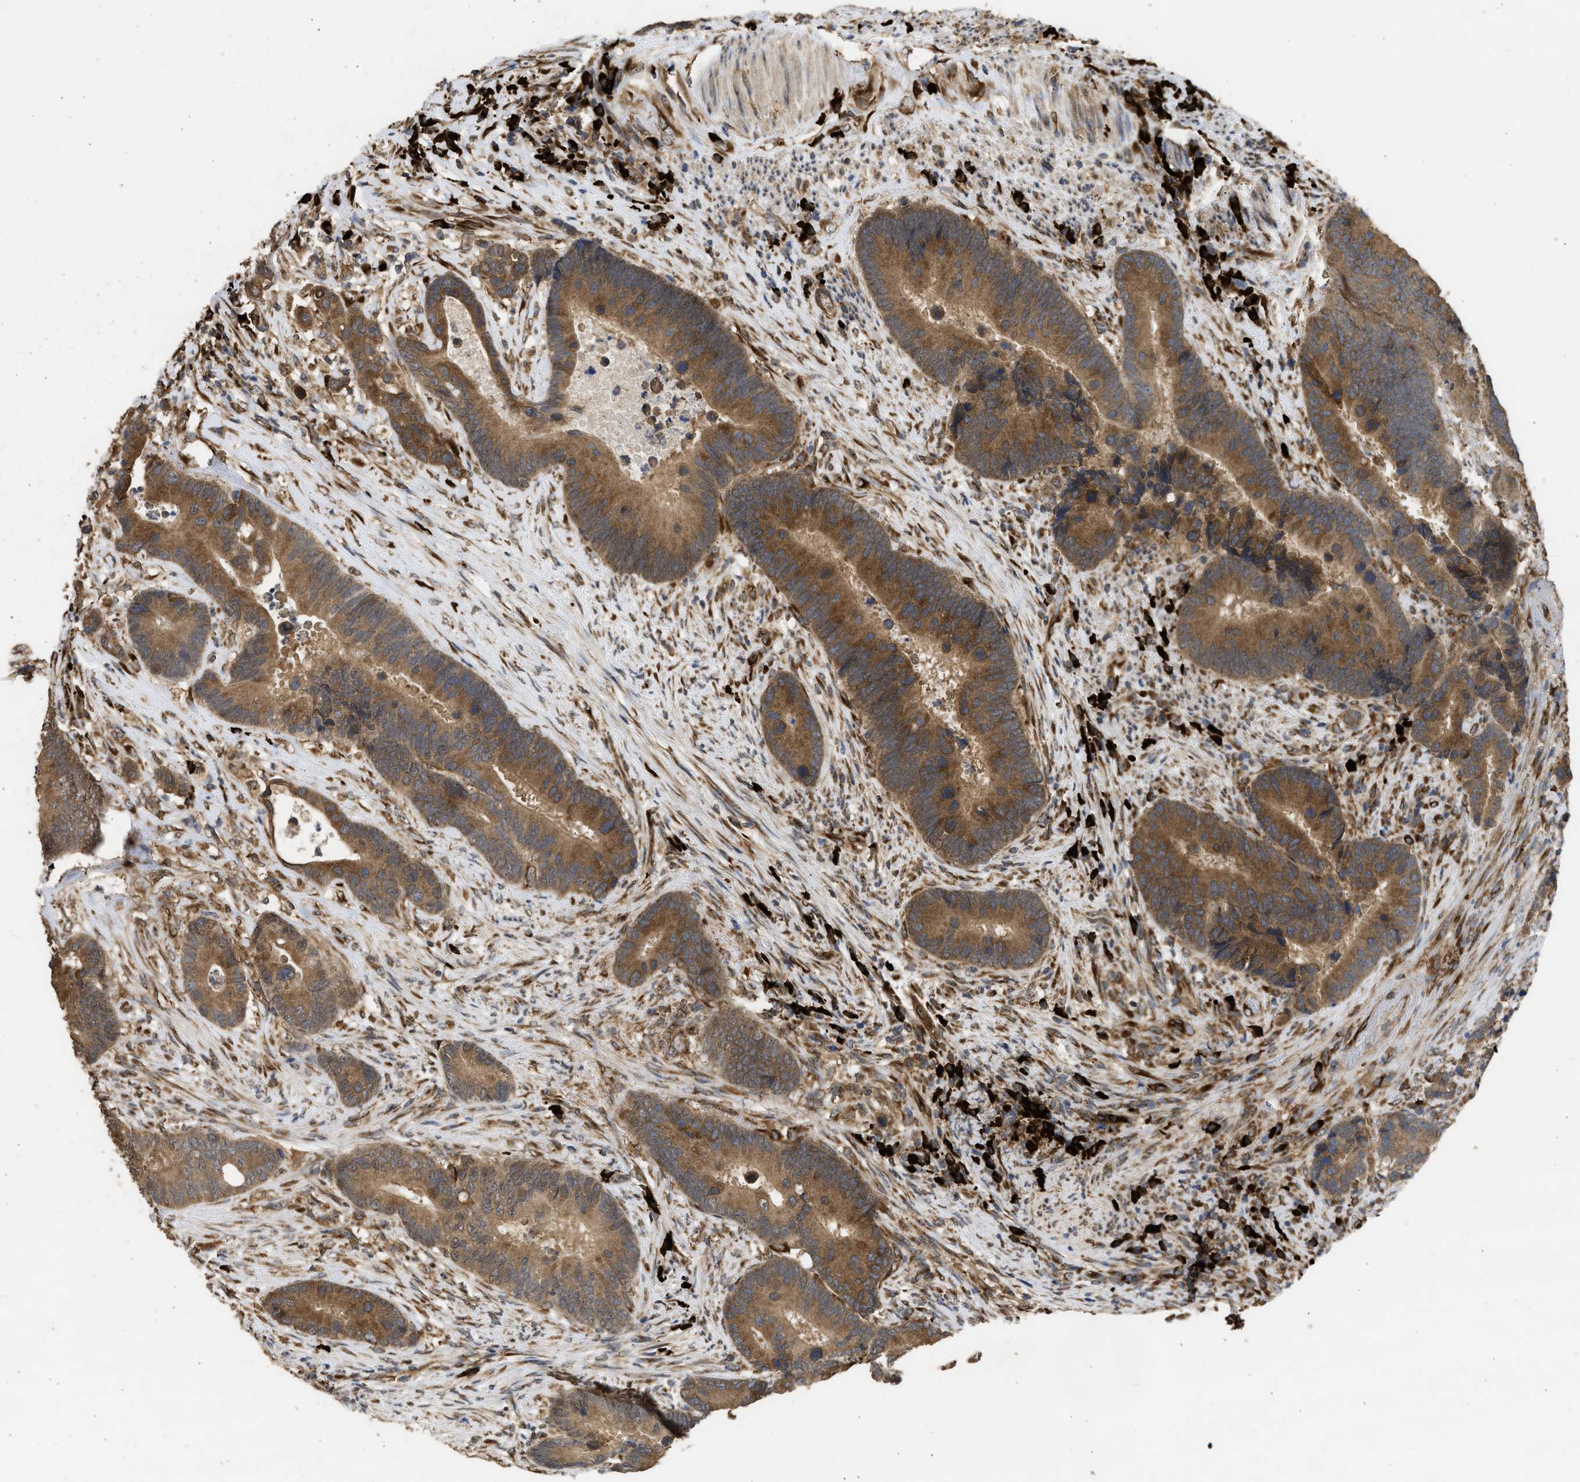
{"staining": {"intensity": "strong", "quantity": ">75%", "location": "cytoplasmic/membranous"}, "tissue": "colorectal cancer", "cell_type": "Tumor cells", "image_type": "cancer", "snomed": [{"axis": "morphology", "description": "Adenocarcinoma, NOS"}, {"axis": "topography", "description": "Rectum"}], "caption": "A high amount of strong cytoplasmic/membranous staining is present in approximately >75% of tumor cells in colorectal adenocarcinoma tissue.", "gene": "DNAJC1", "patient": {"sex": "female", "age": 89}}